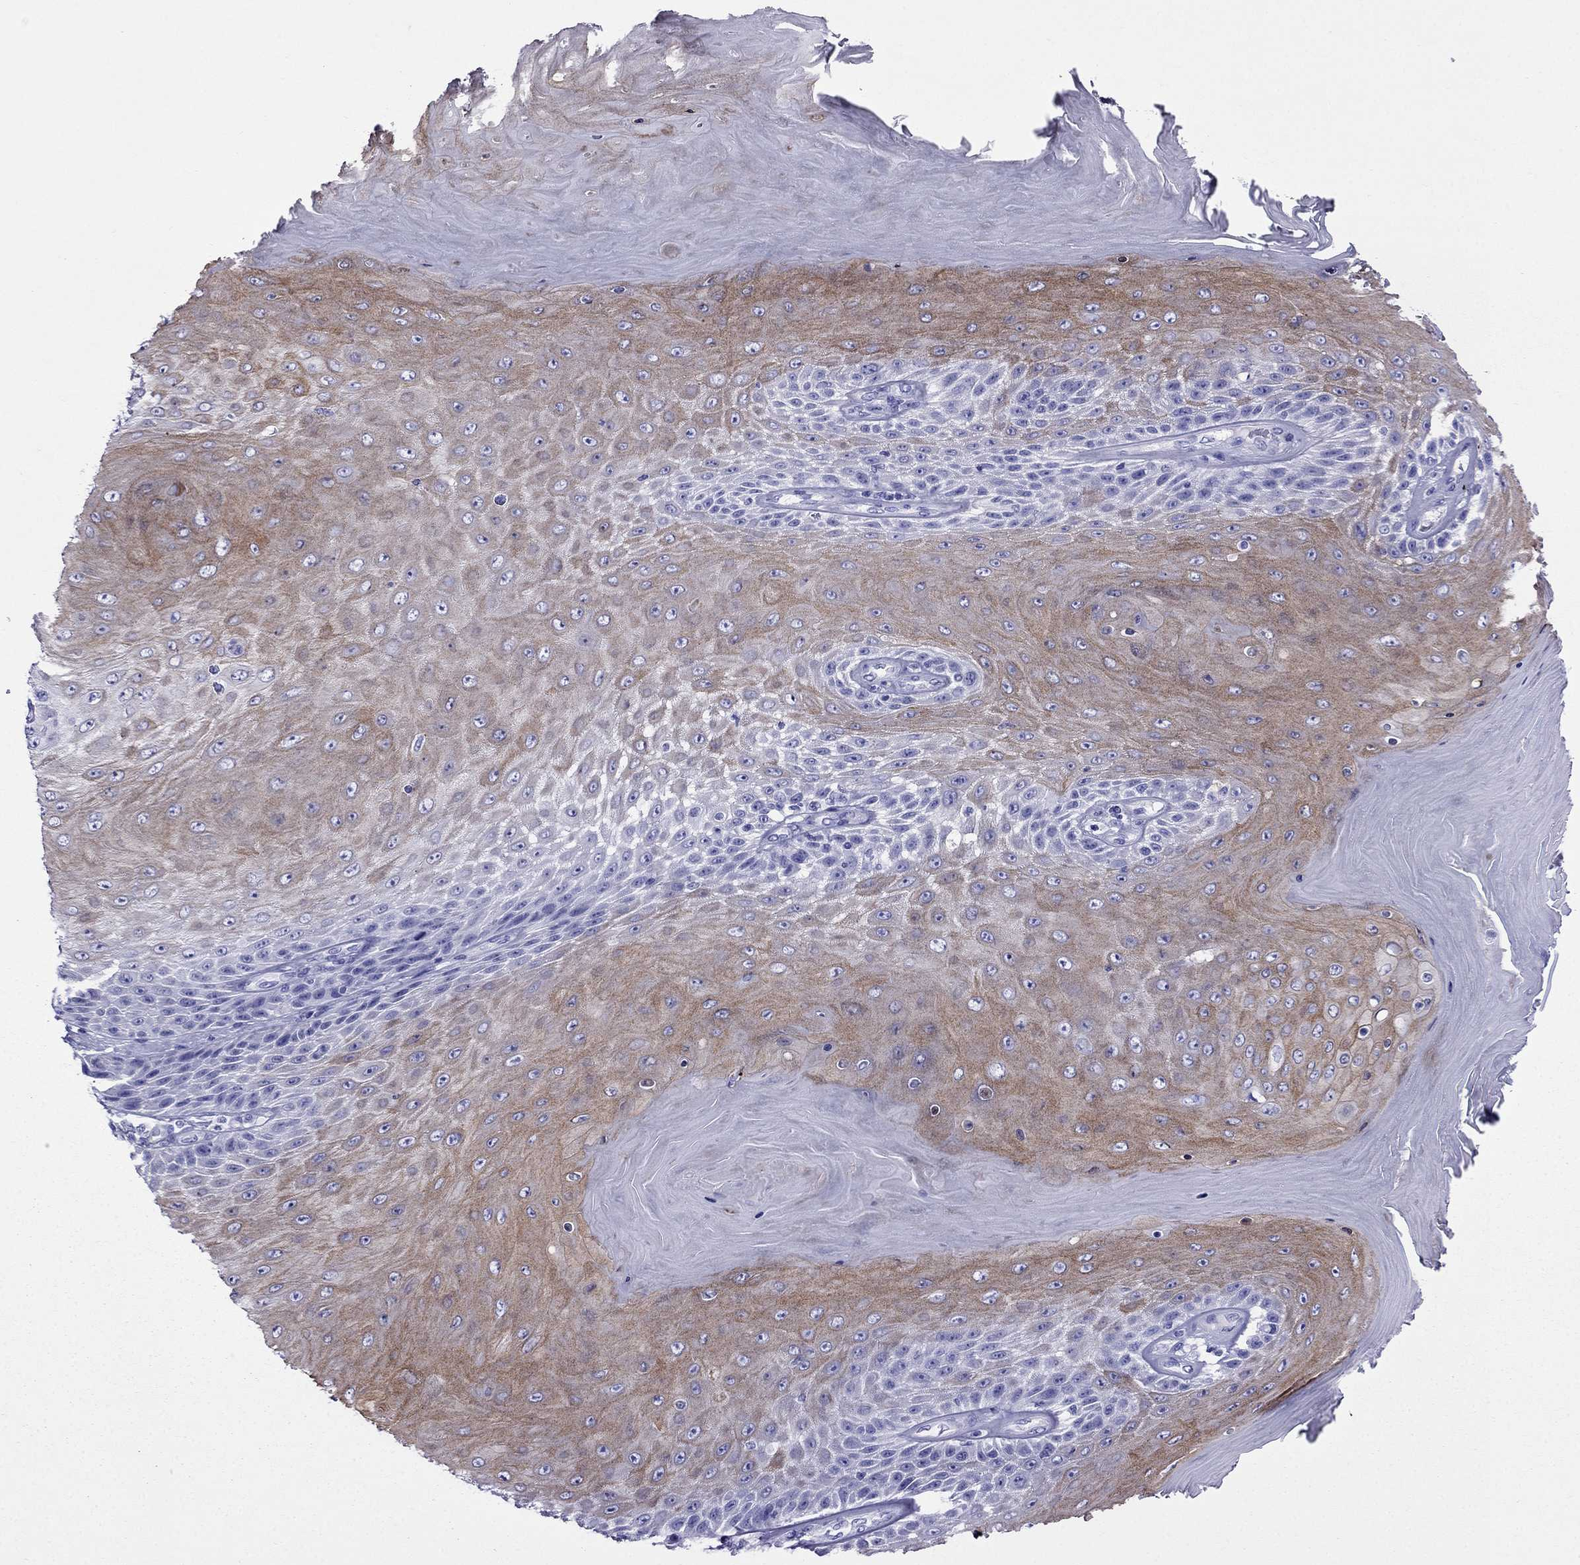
{"staining": {"intensity": "moderate", "quantity": ">75%", "location": "cytoplasmic/membranous"}, "tissue": "skin cancer", "cell_type": "Tumor cells", "image_type": "cancer", "snomed": [{"axis": "morphology", "description": "Squamous cell carcinoma, NOS"}, {"axis": "topography", "description": "Skin"}], "caption": "The image demonstrates staining of skin cancer (squamous cell carcinoma), revealing moderate cytoplasmic/membranous protein expression (brown color) within tumor cells.", "gene": "CRYBA1", "patient": {"sex": "male", "age": 62}}